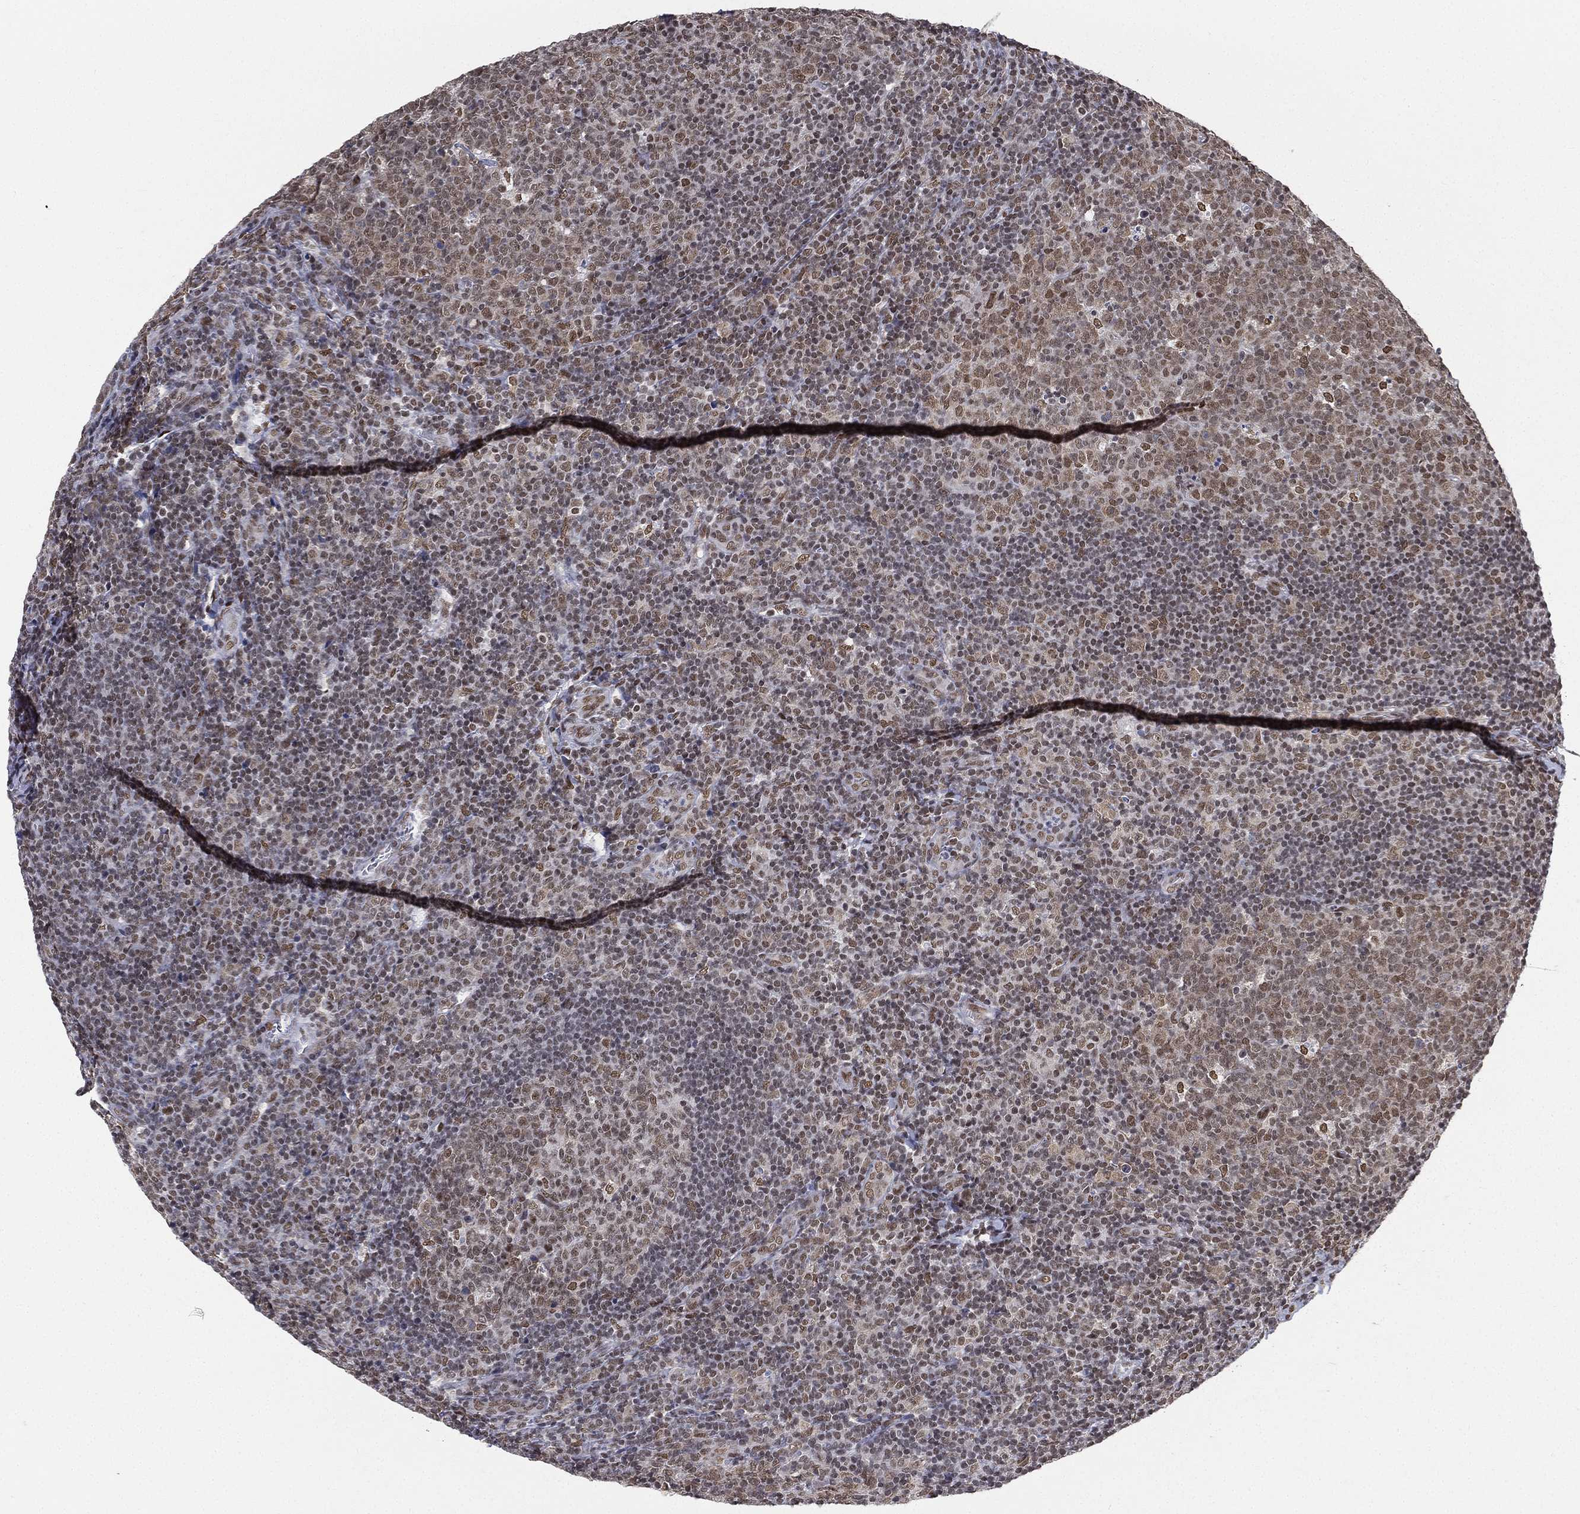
{"staining": {"intensity": "weak", "quantity": "<25%", "location": "nuclear"}, "tissue": "tonsil", "cell_type": "Germinal center cells", "image_type": "normal", "snomed": [{"axis": "morphology", "description": "Normal tissue, NOS"}, {"axis": "topography", "description": "Tonsil"}], "caption": "Immunohistochemistry (IHC) photomicrograph of benign tonsil: human tonsil stained with DAB (3,3'-diaminobenzidine) demonstrates no significant protein expression in germinal center cells.", "gene": "FUBP3", "patient": {"sex": "female", "age": 5}}